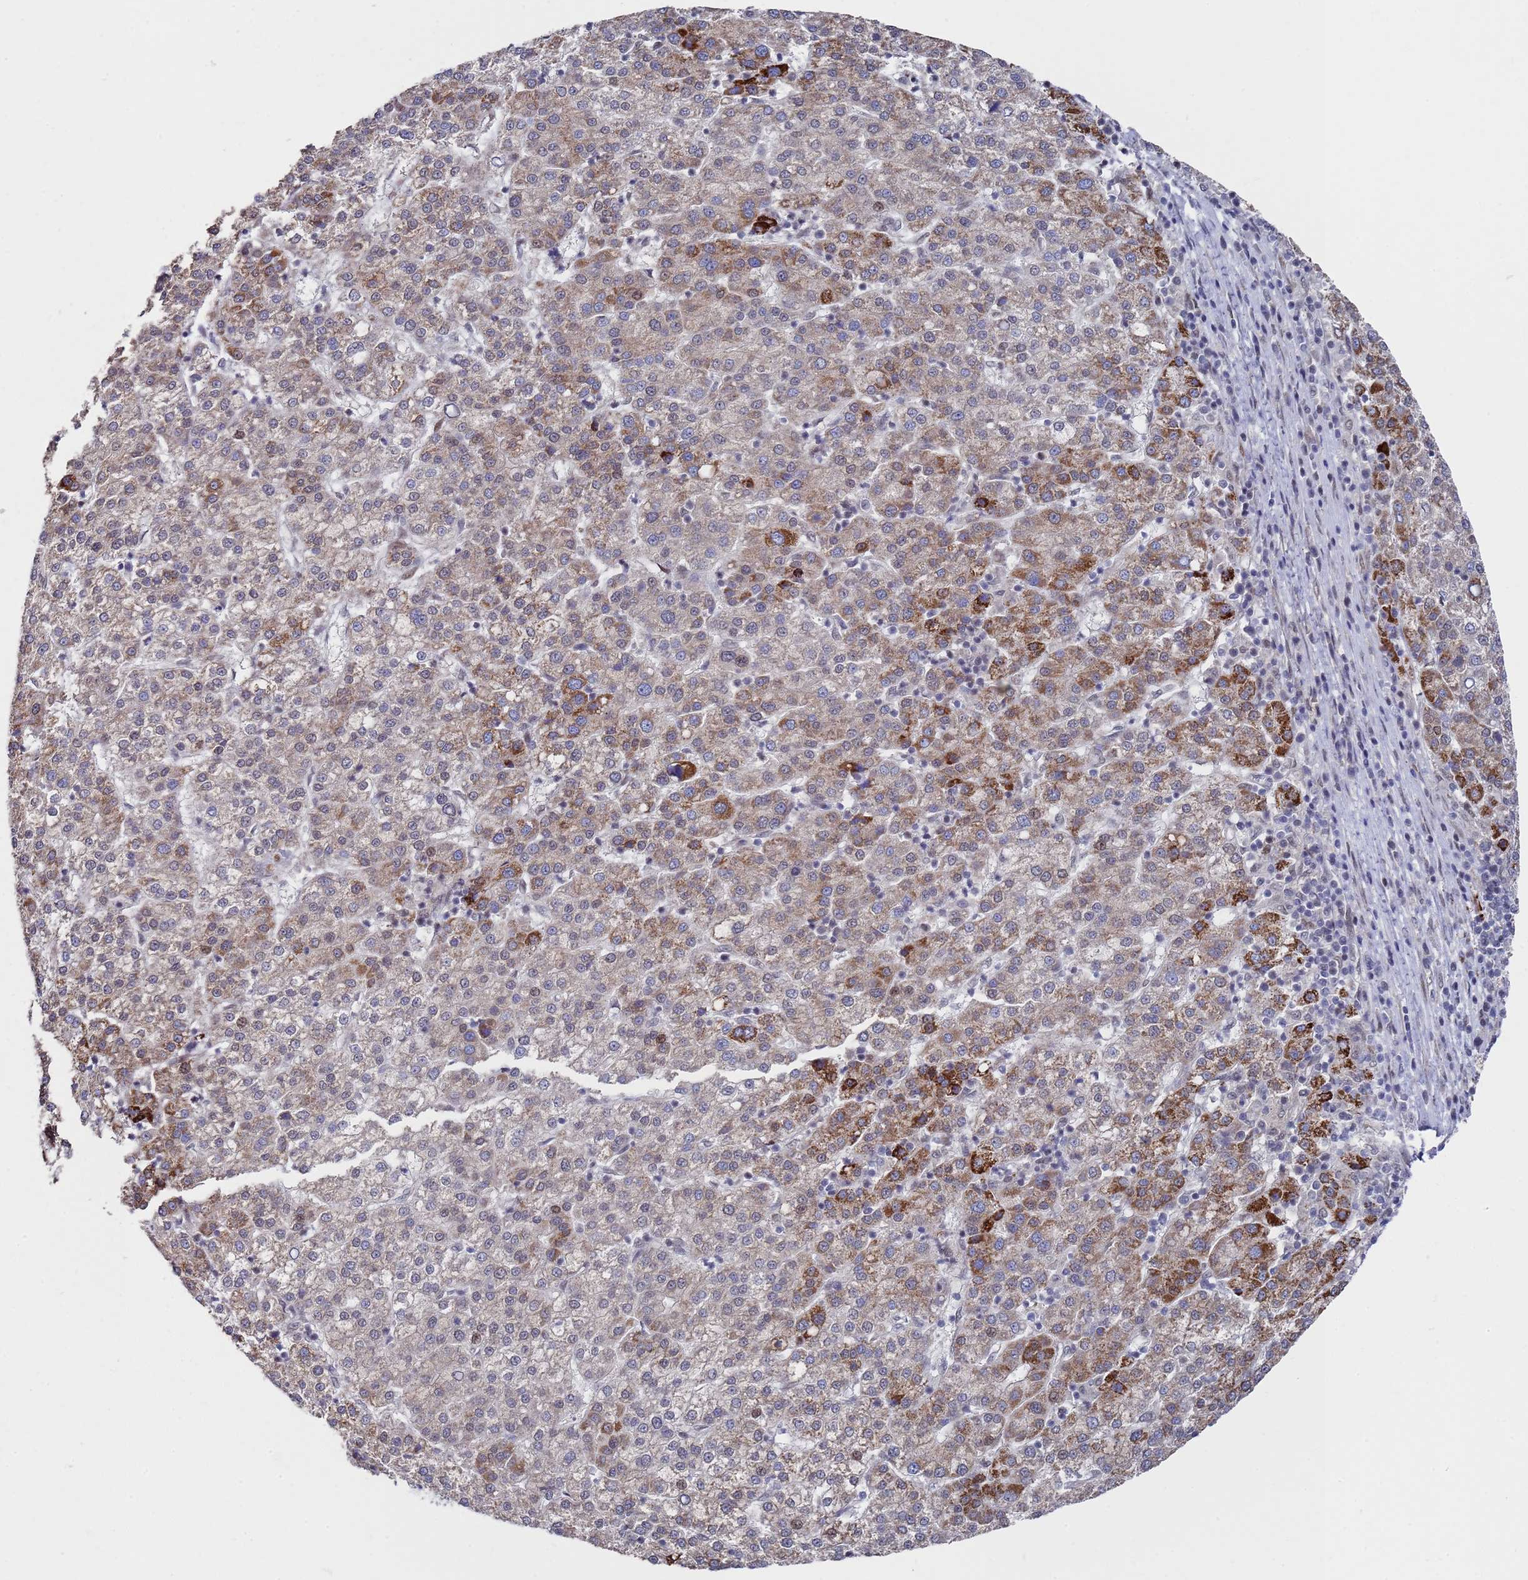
{"staining": {"intensity": "moderate", "quantity": "25%-75%", "location": "cytoplasmic/membranous"}, "tissue": "liver cancer", "cell_type": "Tumor cells", "image_type": "cancer", "snomed": [{"axis": "morphology", "description": "Carcinoma, Hepatocellular, NOS"}, {"axis": "topography", "description": "Liver"}], "caption": "Protein analysis of liver cancer (hepatocellular carcinoma) tissue demonstrates moderate cytoplasmic/membranous positivity in about 25%-75% of tumor cells. The protein of interest is stained brown, and the nuclei are stained in blue (DAB IHC with brightfield microscopy, high magnification).", "gene": "COPS6", "patient": {"sex": "female", "age": 58}}